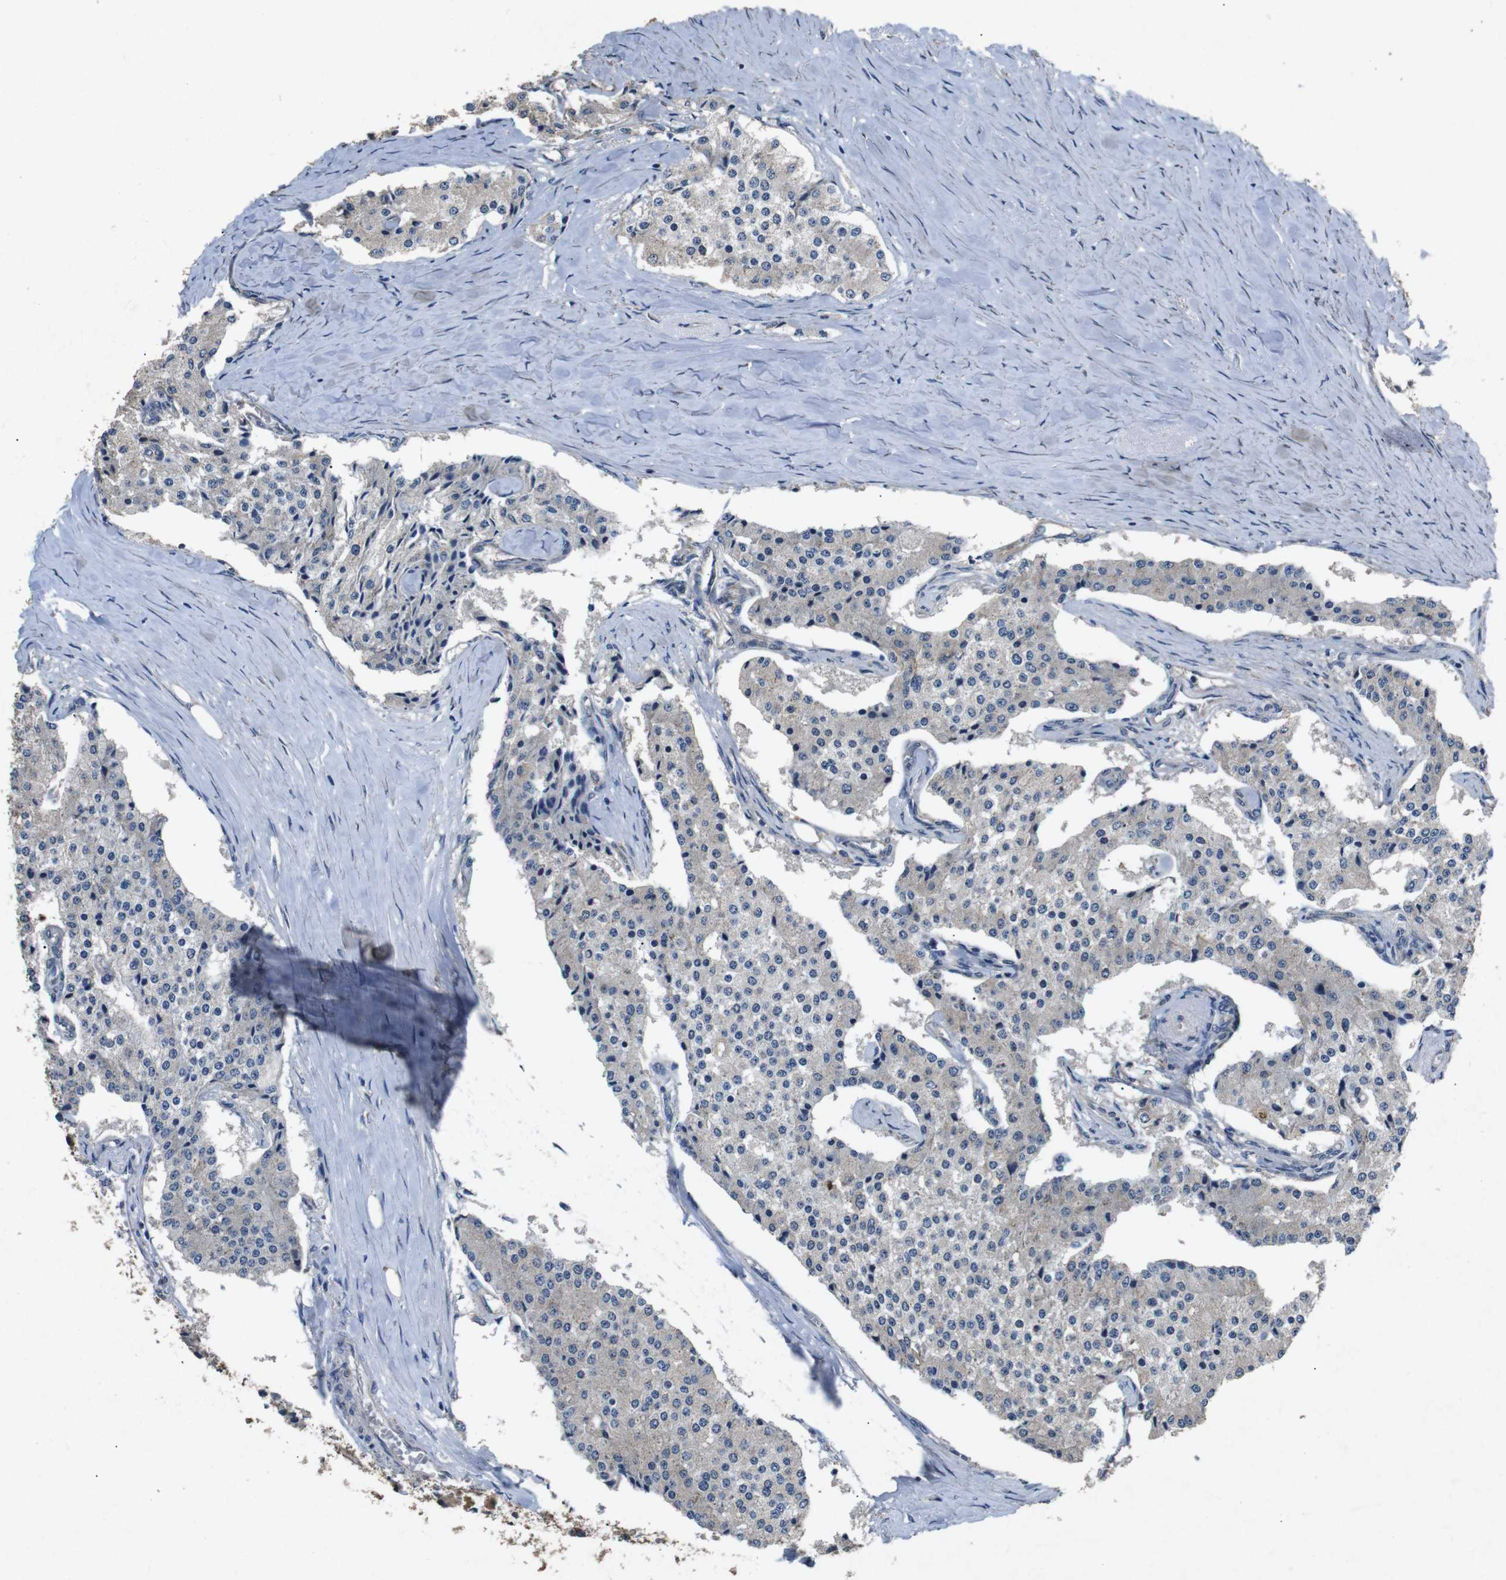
{"staining": {"intensity": "negative", "quantity": "none", "location": "none"}, "tissue": "carcinoid", "cell_type": "Tumor cells", "image_type": "cancer", "snomed": [{"axis": "morphology", "description": "Carcinoid, malignant, NOS"}, {"axis": "topography", "description": "Colon"}], "caption": "Carcinoid was stained to show a protein in brown. There is no significant positivity in tumor cells.", "gene": "BNIP3", "patient": {"sex": "female", "age": 52}}